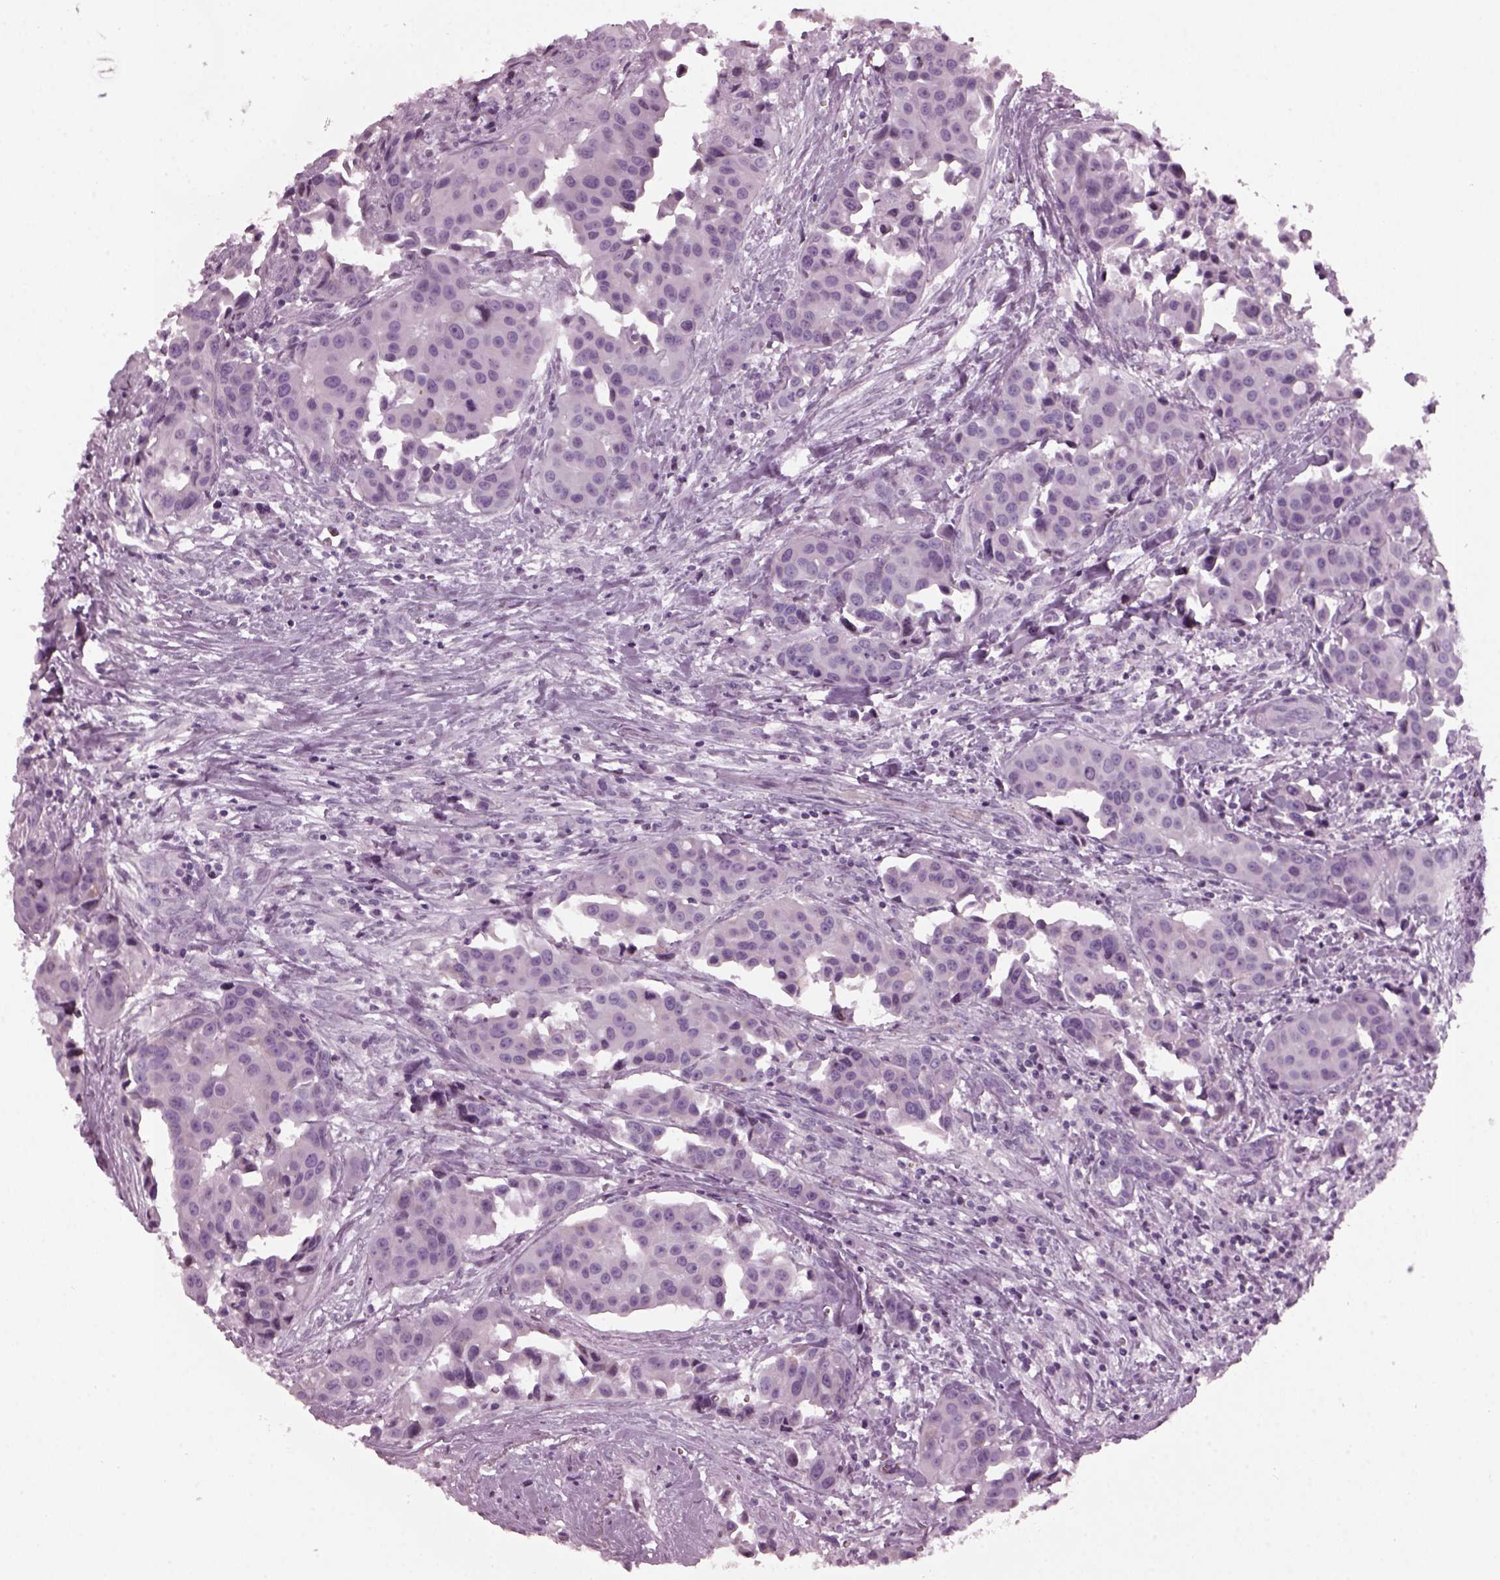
{"staining": {"intensity": "negative", "quantity": "none", "location": "none"}, "tissue": "head and neck cancer", "cell_type": "Tumor cells", "image_type": "cancer", "snomed": [{"axis": "morphology", "description": "Adenocarcinoma, NOS"}, {"axis": "topography", "description": "Head-Neck"}], "caption": "An image of adenocarcinoma (head and neck) stained for a protein demonstrates no brown staining in tumor cells. The staining was performed using DAB (3,3'-diaminobenzidine) to visualize the protein expression in brown, while the nuclei were stained in blue with hematoxylin (Magnification: 20x).", "gene": "DPYSL5", "patient": {"sex": "male", "age": 76}}